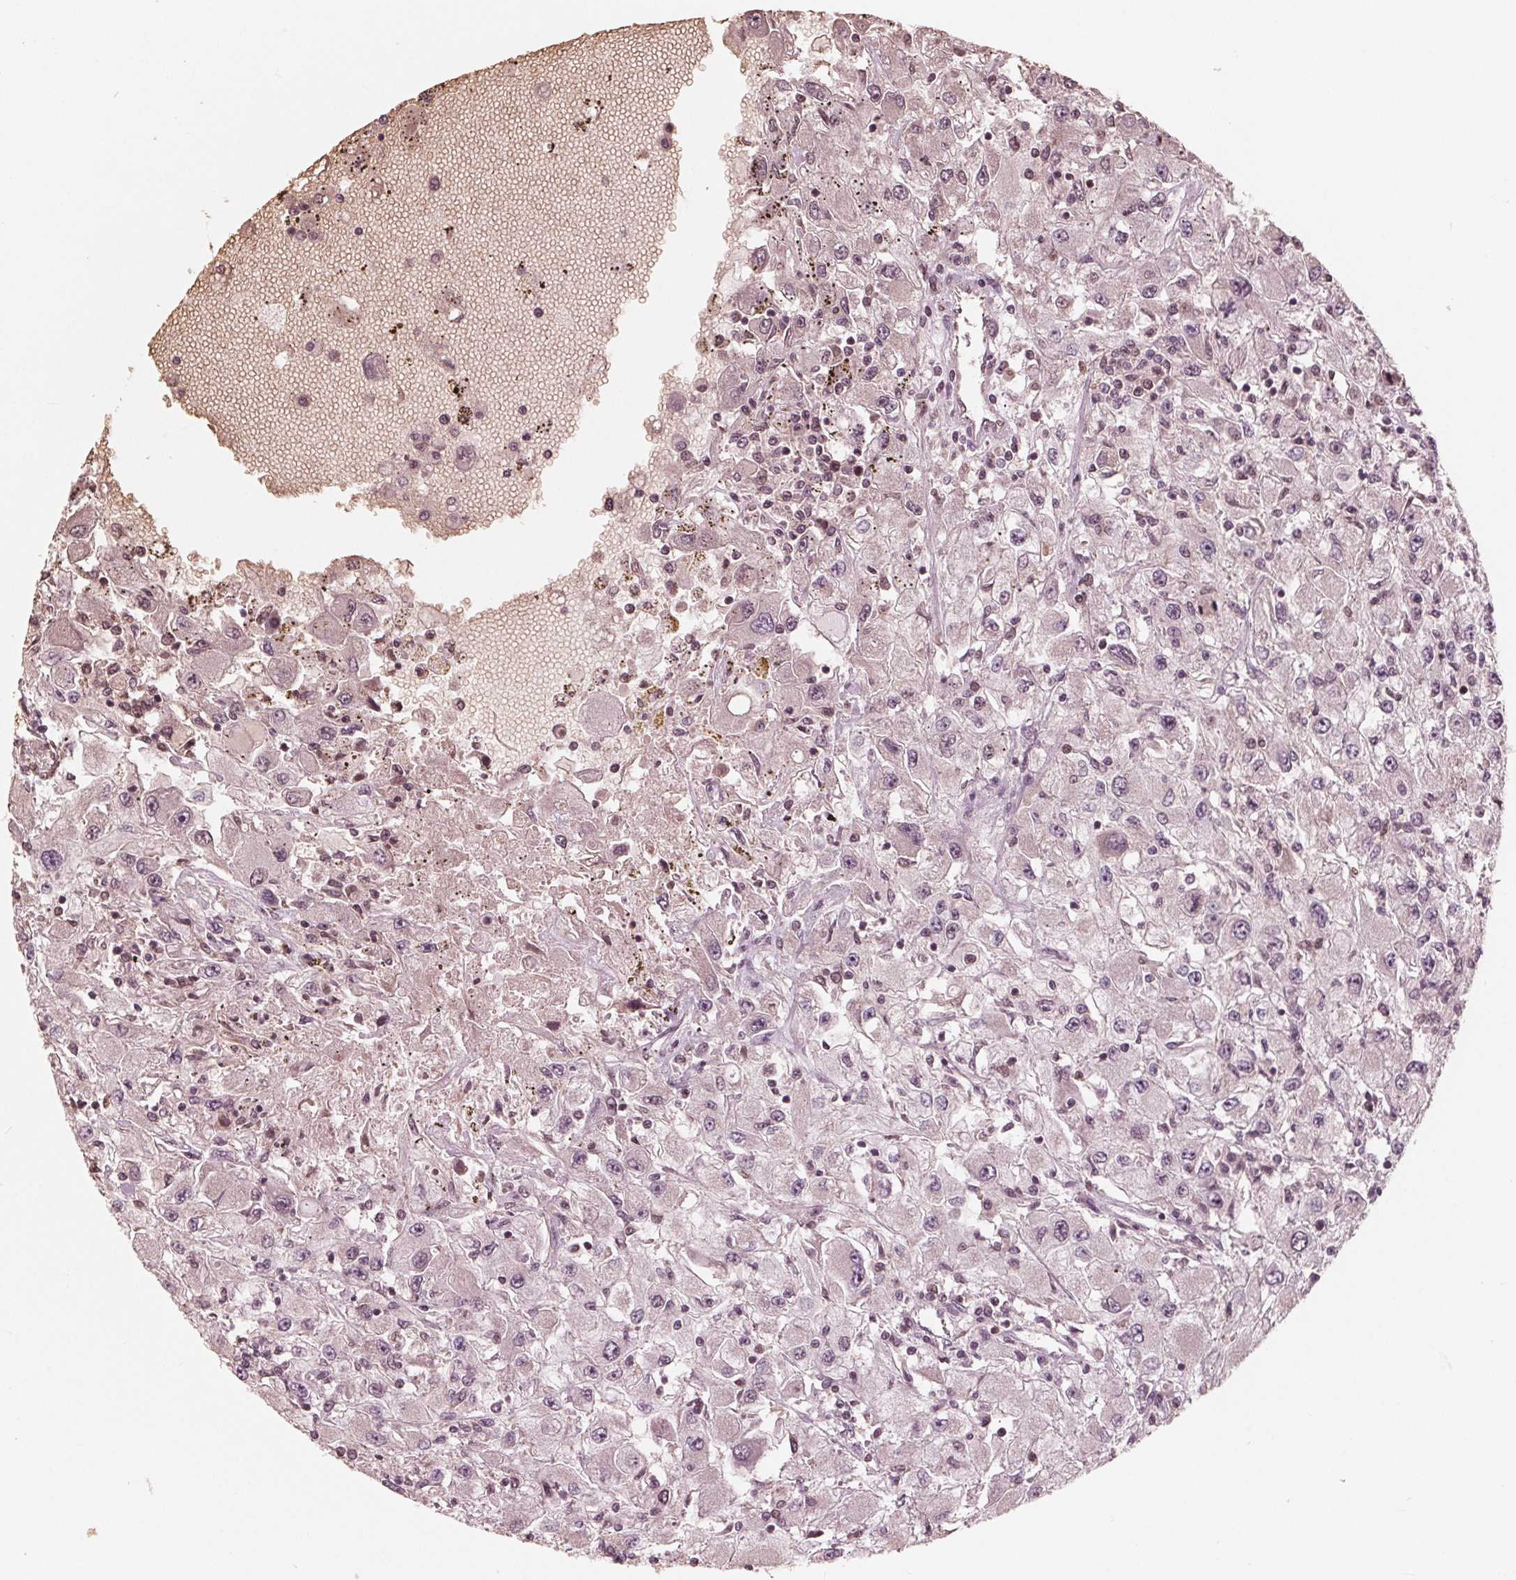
{"staining": {"intensity": "negative", "quantity": "none", "location": "none"}, "tissue": "renal cancer", "cell_type": "Tumor cells", "image_type": "cancer", "snomed": [{"axis": "morphology", "description": "Adenocarcinoma, NOS"}, {"axis": "topography", "description": "Kidney"}], "caption": "Immunohistochemical staining of renal adenocarcinoma reveals no significant positivity in tumor cells.", "gene": "HIRIP3", "patient": {"sex": "female", "age": 67}}